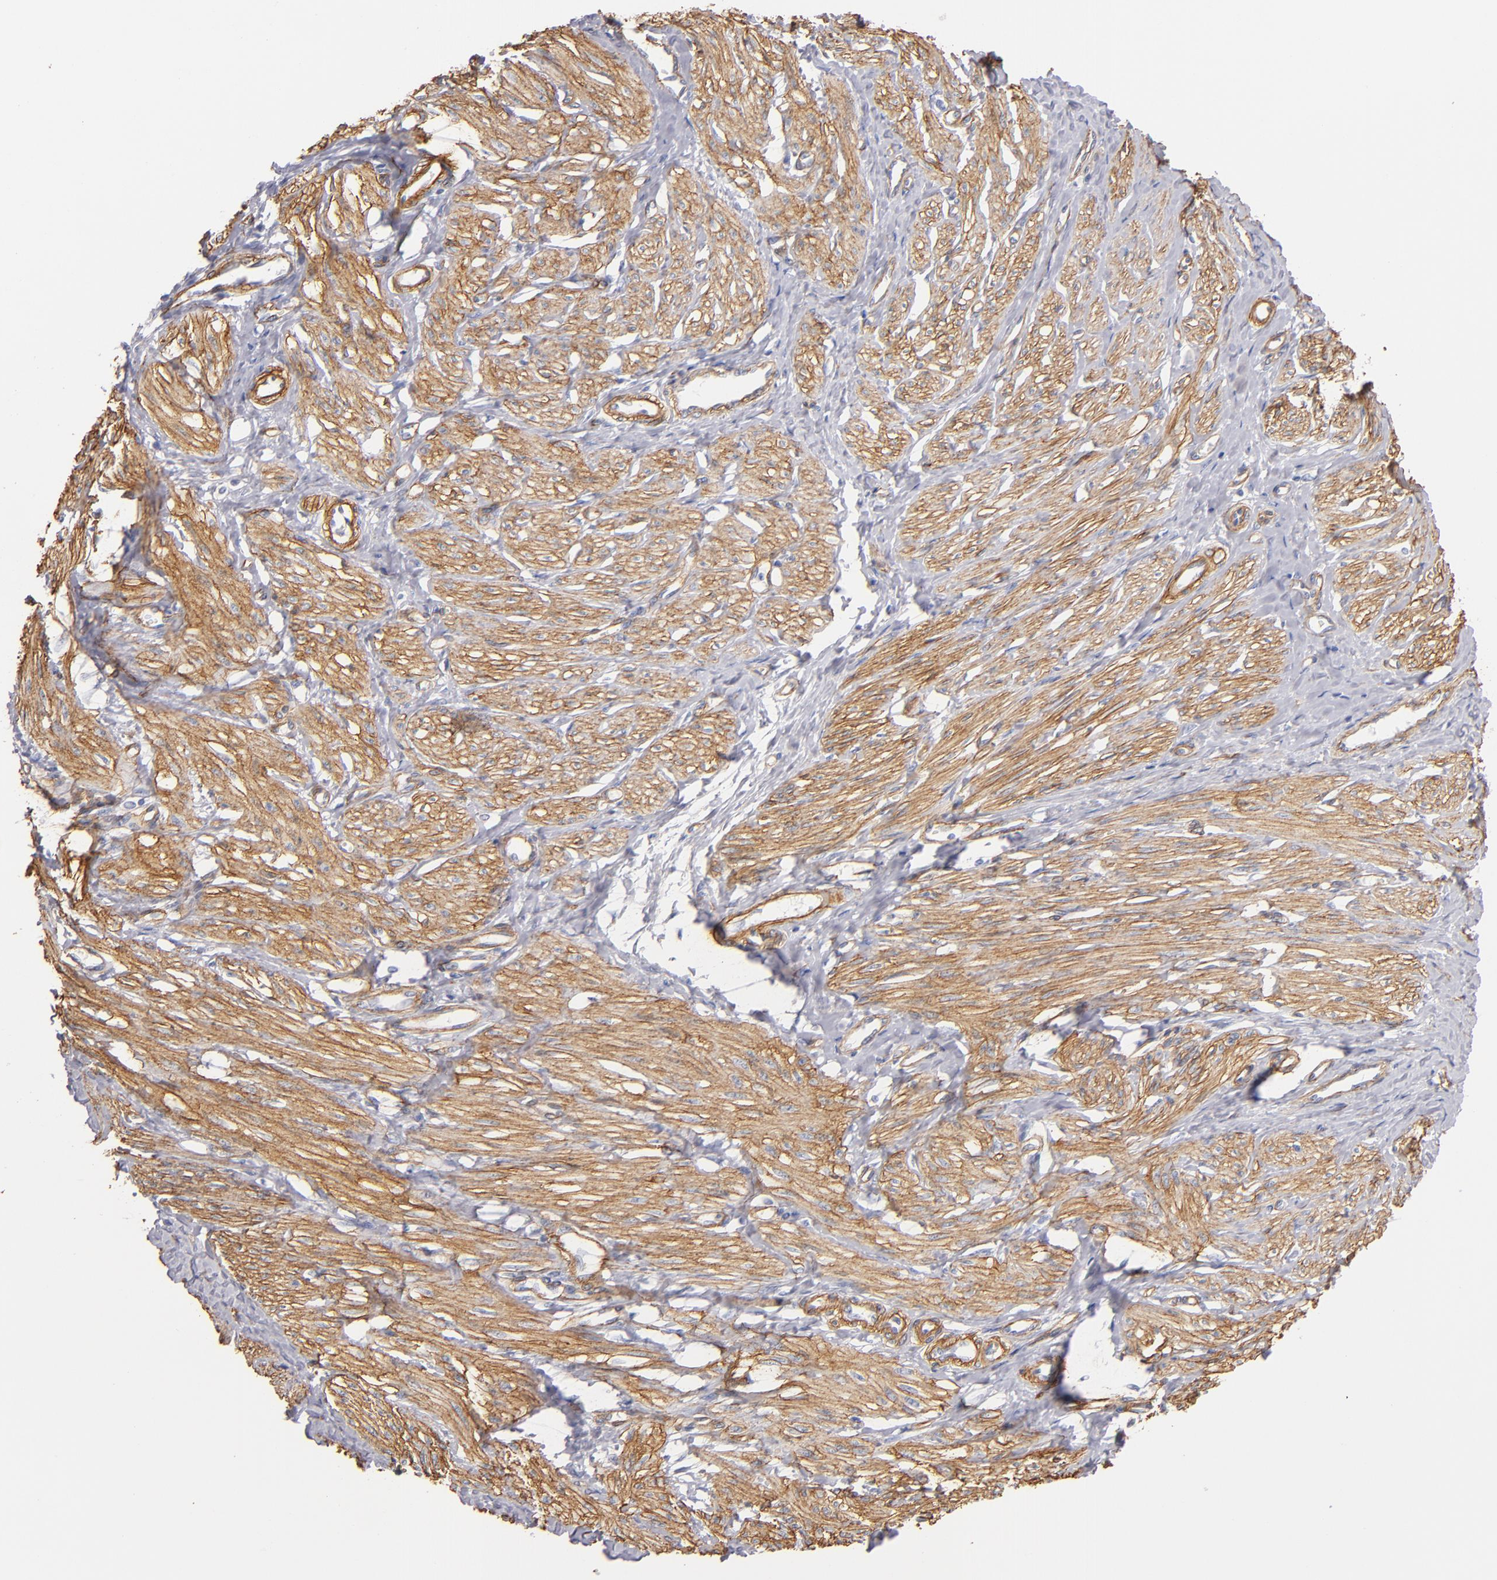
{"staining": {"intensity": "moderate", "quantity": ">75%", "location": "cytoplasmic/membranous"}, "tissue": "smooth muscle", "cell_type": "Smooth muscle cells", "image_type": "normal", "snomed": [{"axis": "morphology", "description": "Normal tissue, NOS"}, {"axis": "topography", "description": "Smooth muscle"}, {"axis": "topography", "description": "Uterus"}], "caption": "A medium amount of moderate cytoplasmic/membranous positivity is identified in about >75% of smooth muscle cells in unremarkable smooth muscle.", "gene": "LAMC1", "patient": {"sex": "female", "age": 39}}